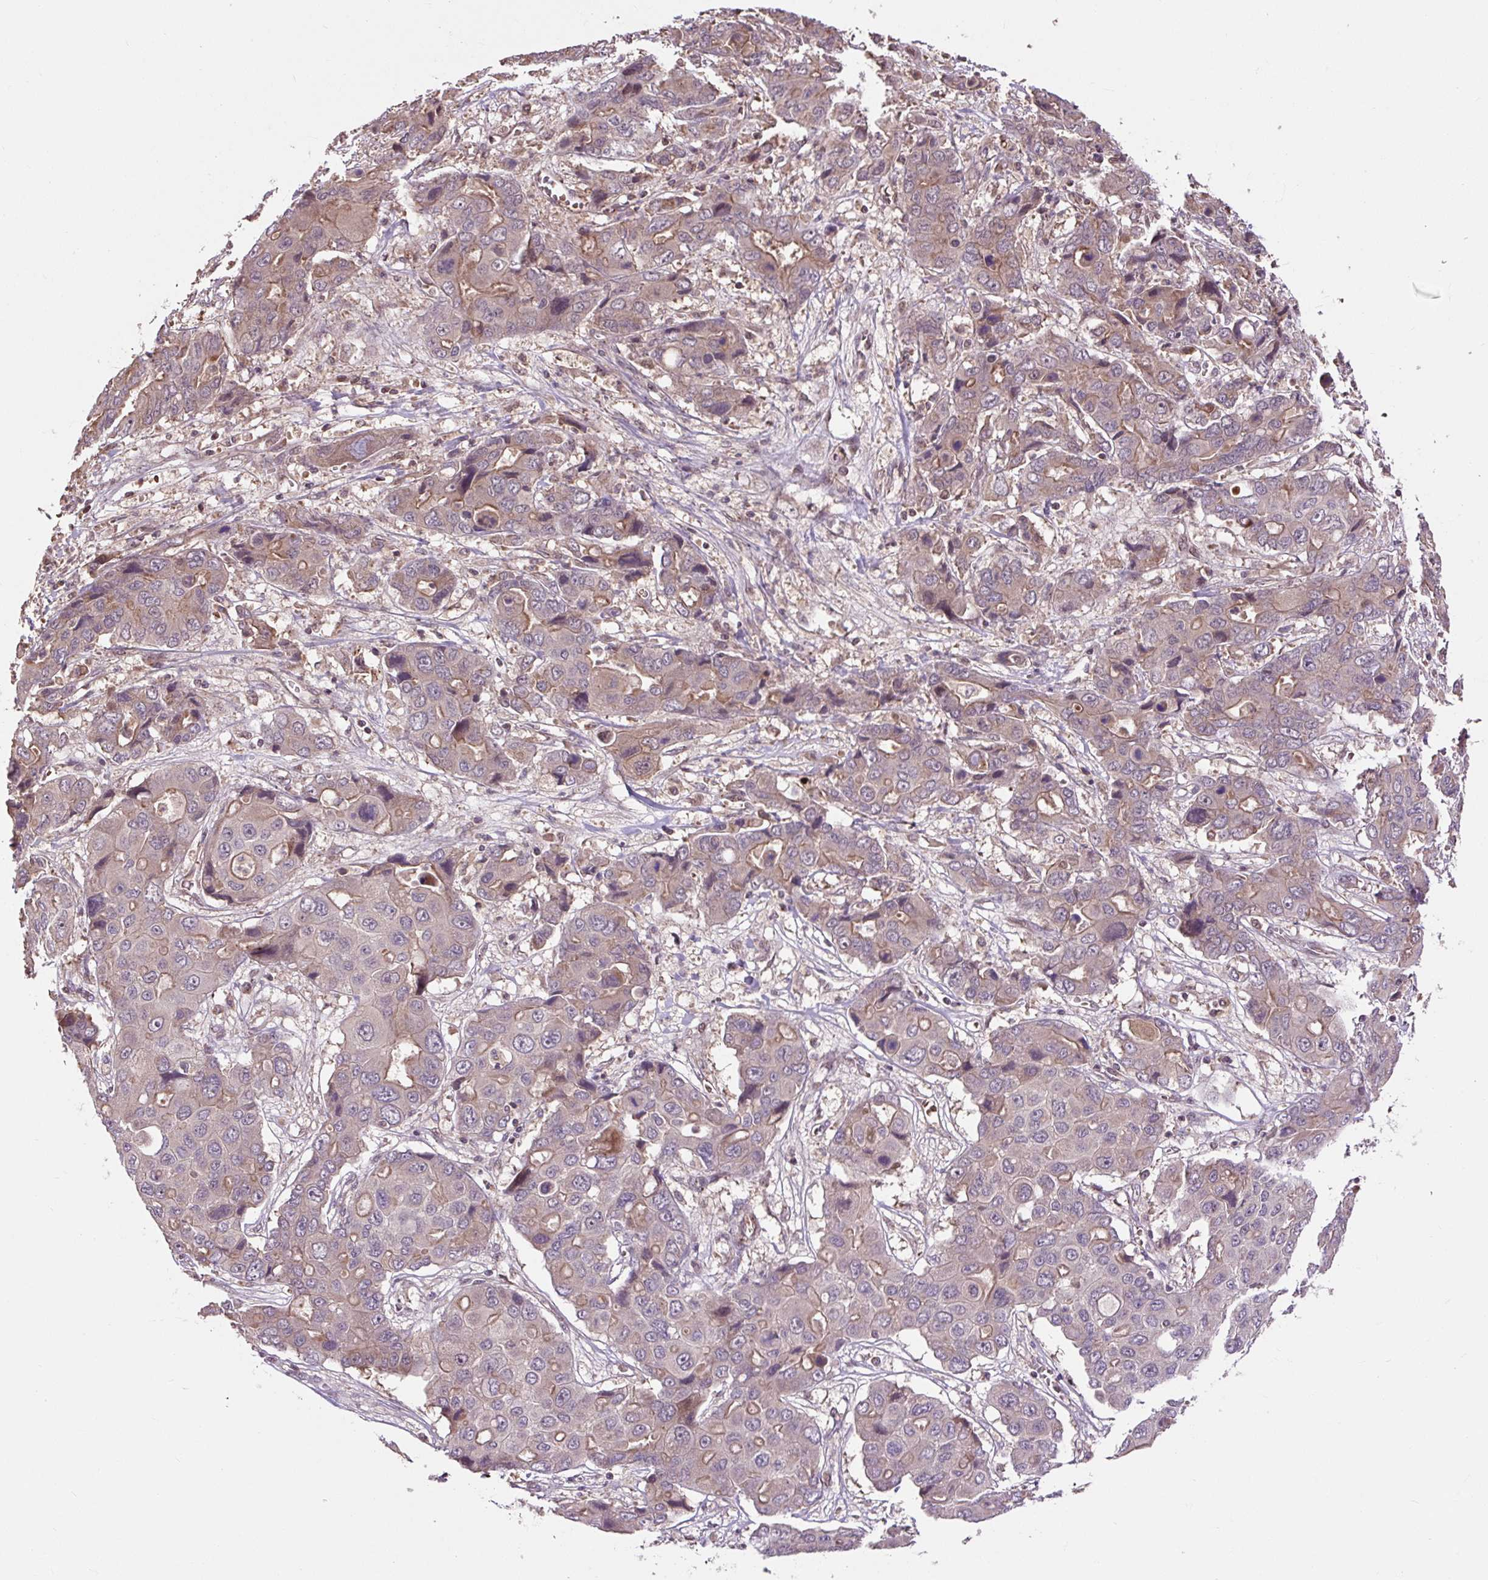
{"staining": {"intensity": "weak", "quantity": "<25%", "location": "cytoplasmic/membranous"}, "tissue": "liver cancer", "cell_type": "Tumor cells", "image_type": "cancer", "snomed": [{"axis": "morphology", "description": "Cholangiocarcinoma"}, {"axis": "topography", "description": "Liver"}], "caption": "Liver cholangiocarcinoma stained for a protein using immunohistochemistry displays no staining tumor cells.", "gene": "MMS19", "patient": {"sex": "male", "age": 67}}